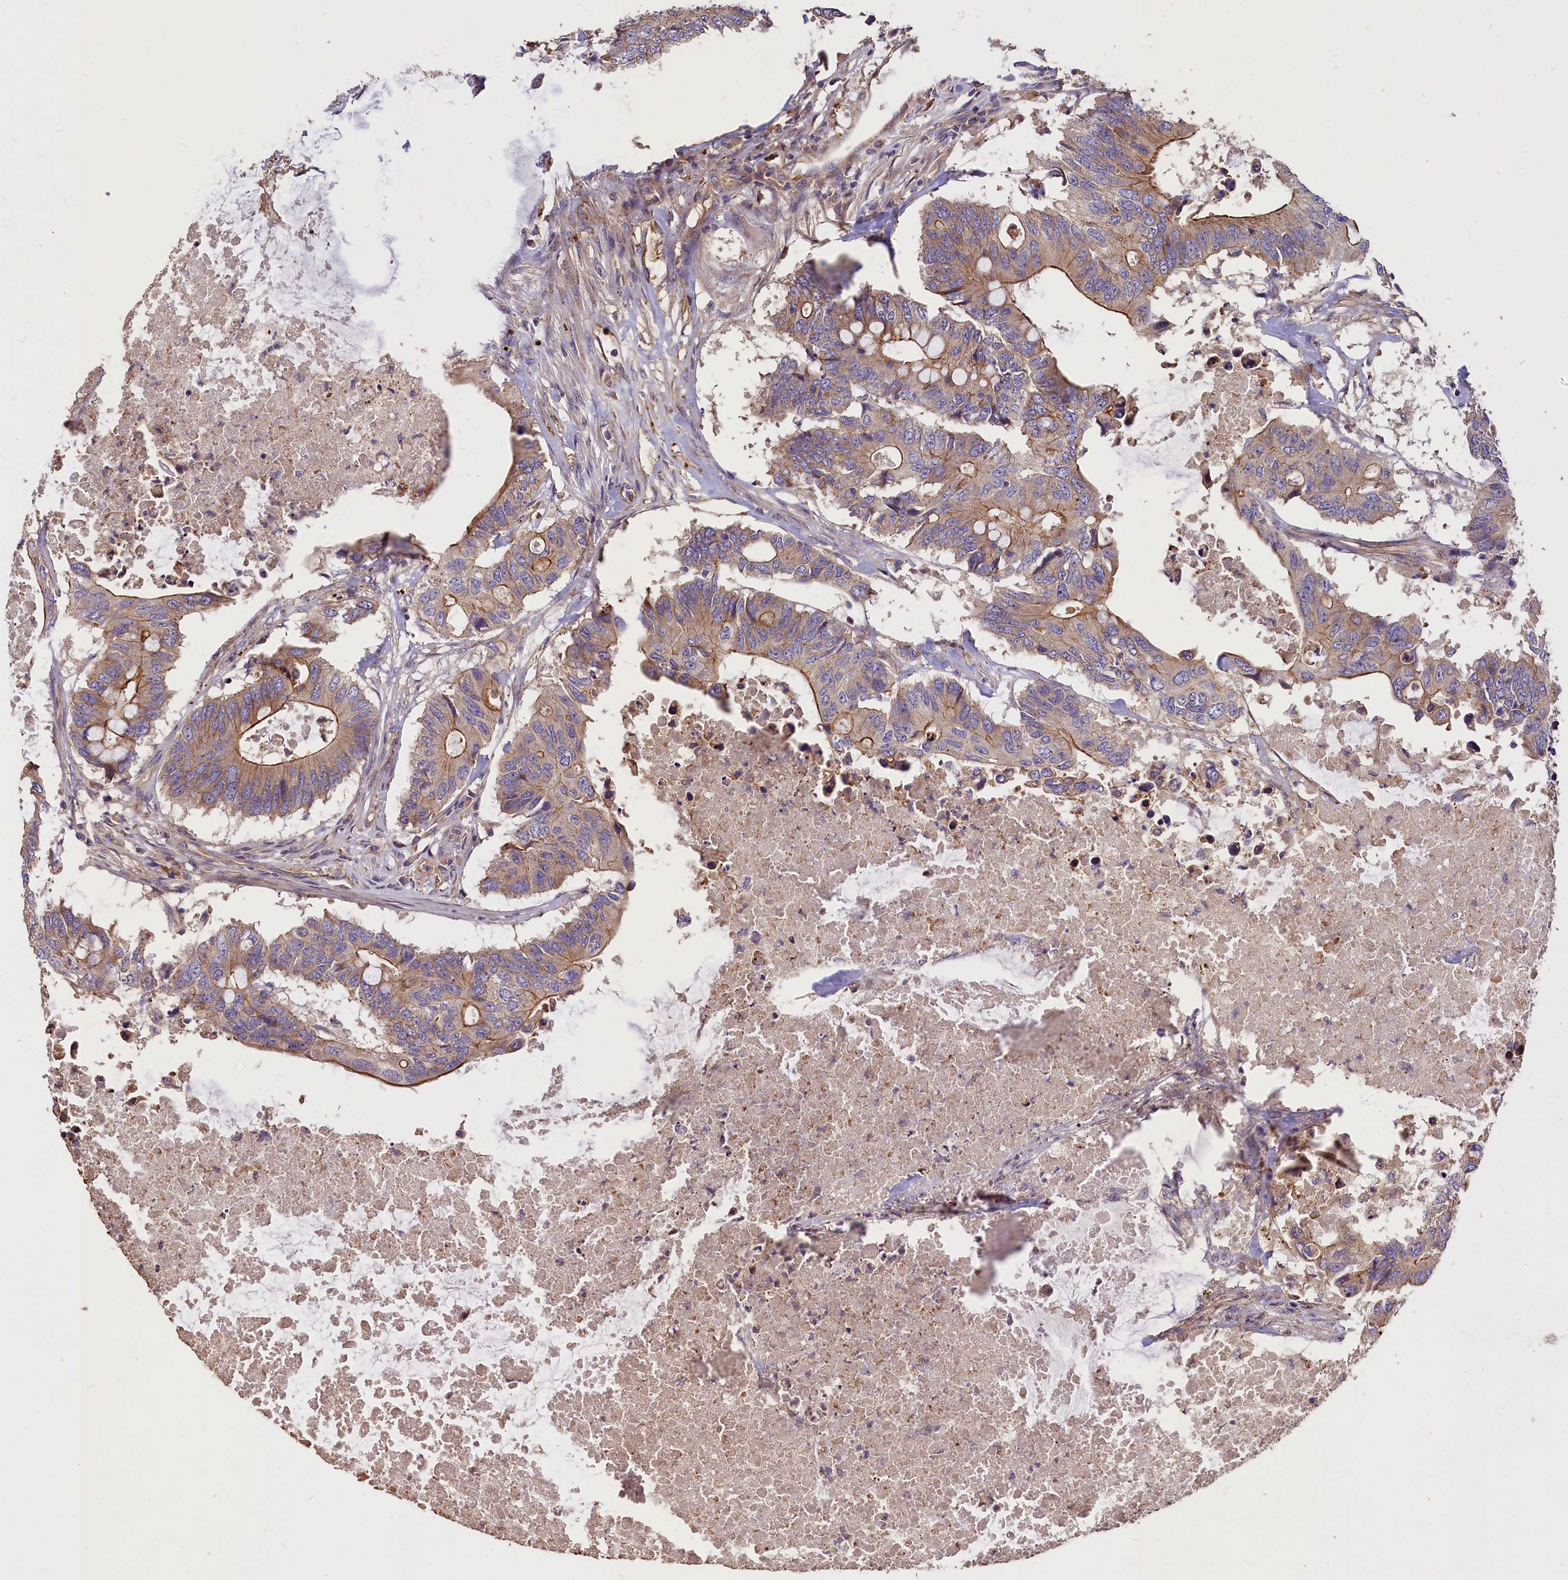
{"staining": {"intensity": "moderate", "quantity": "25%-75%", "location": "cytoplasmic/membranous"}, "tissue": "colorectal cancer", "cell_type": "Tumor cells", "image_type": "cancer", "snomed": [{"axis": "morphology", "description": "Adenocarcinoma, NOS"}, {"axis": "topography", "description": "Colon"}], "caption": "Human adenocarcinoma (colorectal) stained for a protein (brown) displays moderate cytoplasmic/membranous positive staining in approximately 25%-75% of tumor cells.", "gene": "ERMARD", "patient": {"sex": "male", "age": 71}}